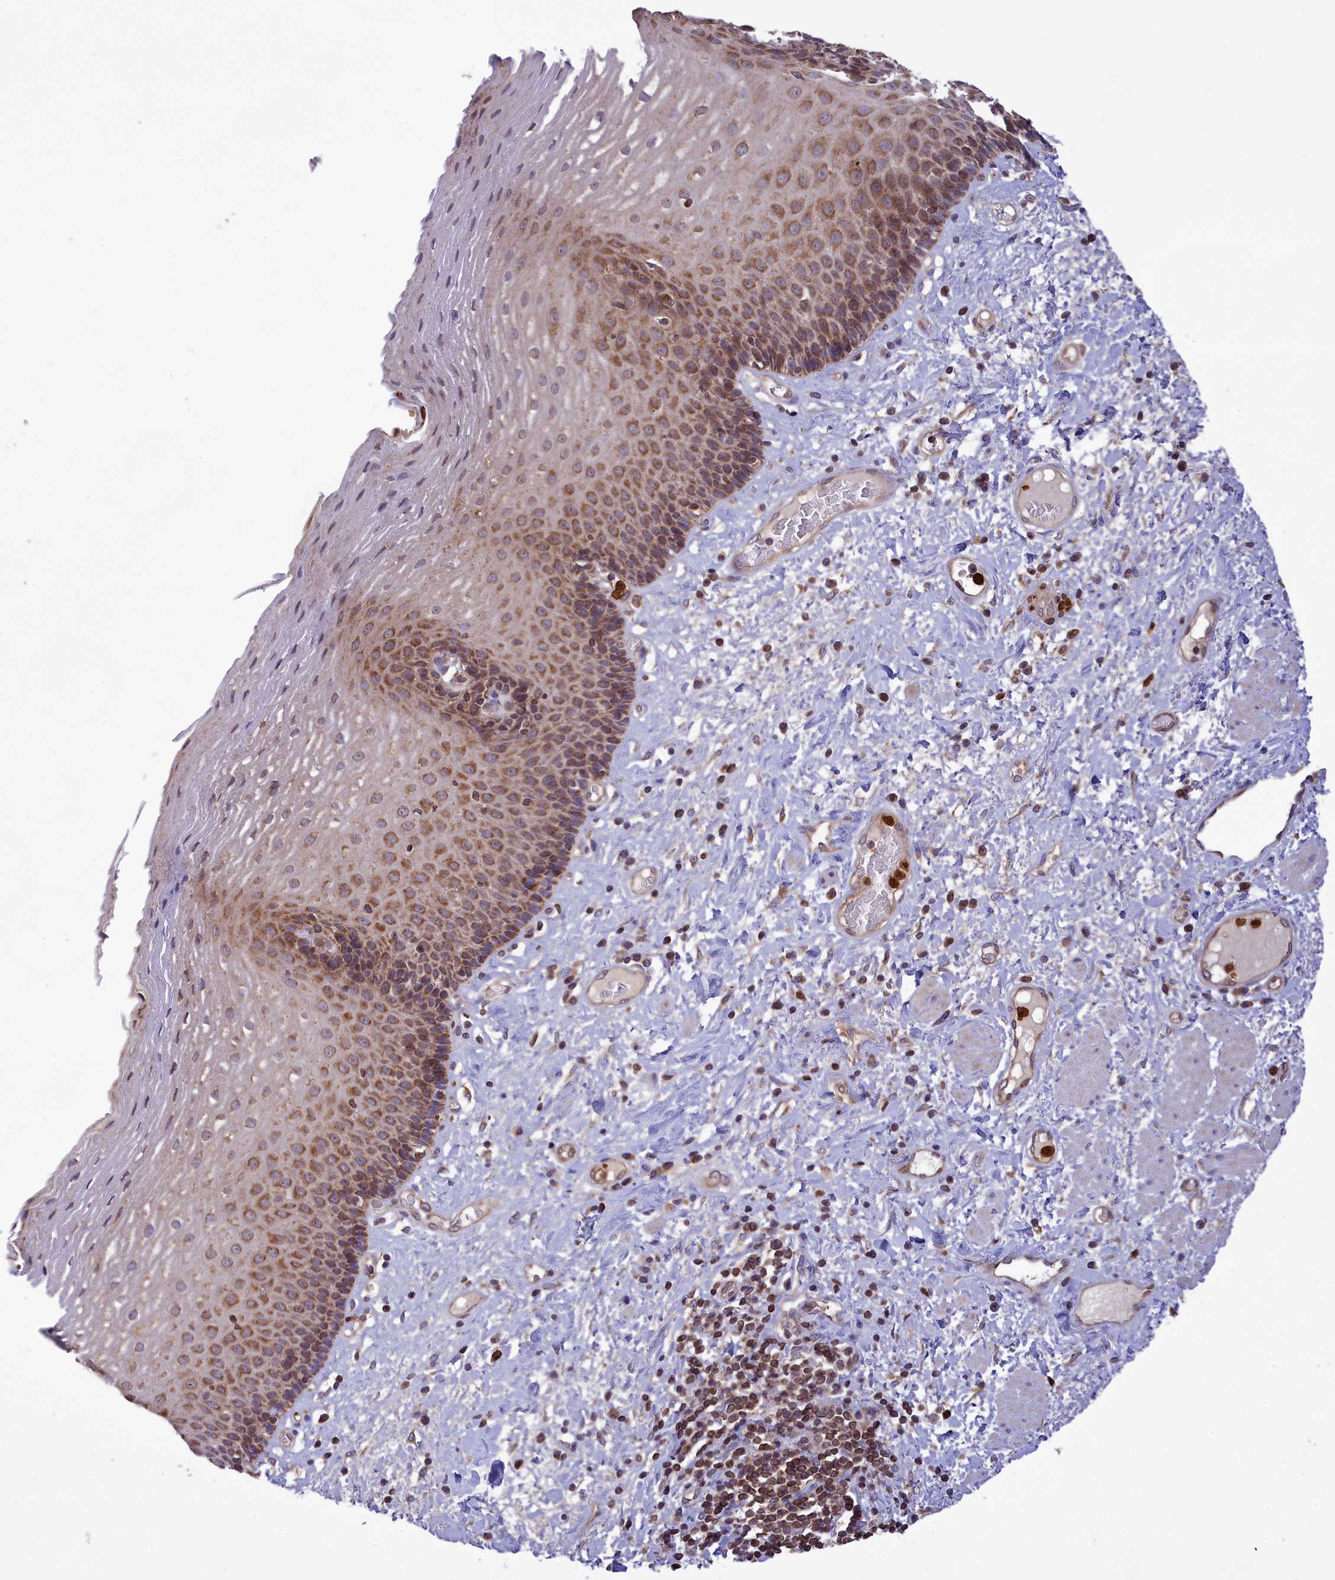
{"staining": {"intensity": "moderate", "quantity": ">75%", "location": "cytoplasmic/membranous"}, "tissue": "esophagus", "cell_type": "Squamous epithelial cells", "image_type": "normal", "snomed": [{"axis": "morphology", "description": "Normal tissue, NOS"}, {"axis": "morphology", "description": "Adenocarcinoma, NOS"}, {"axis": "topography", "description": "Esophagus"}], "caption": "Moderate cytoplasmic/membranous expression is seen in approximately >75% of squamous epithelial cells in unremarkable esophagus.", "gene": "PKHD1L1", "patient": {"sex": "male", "age": 62}}